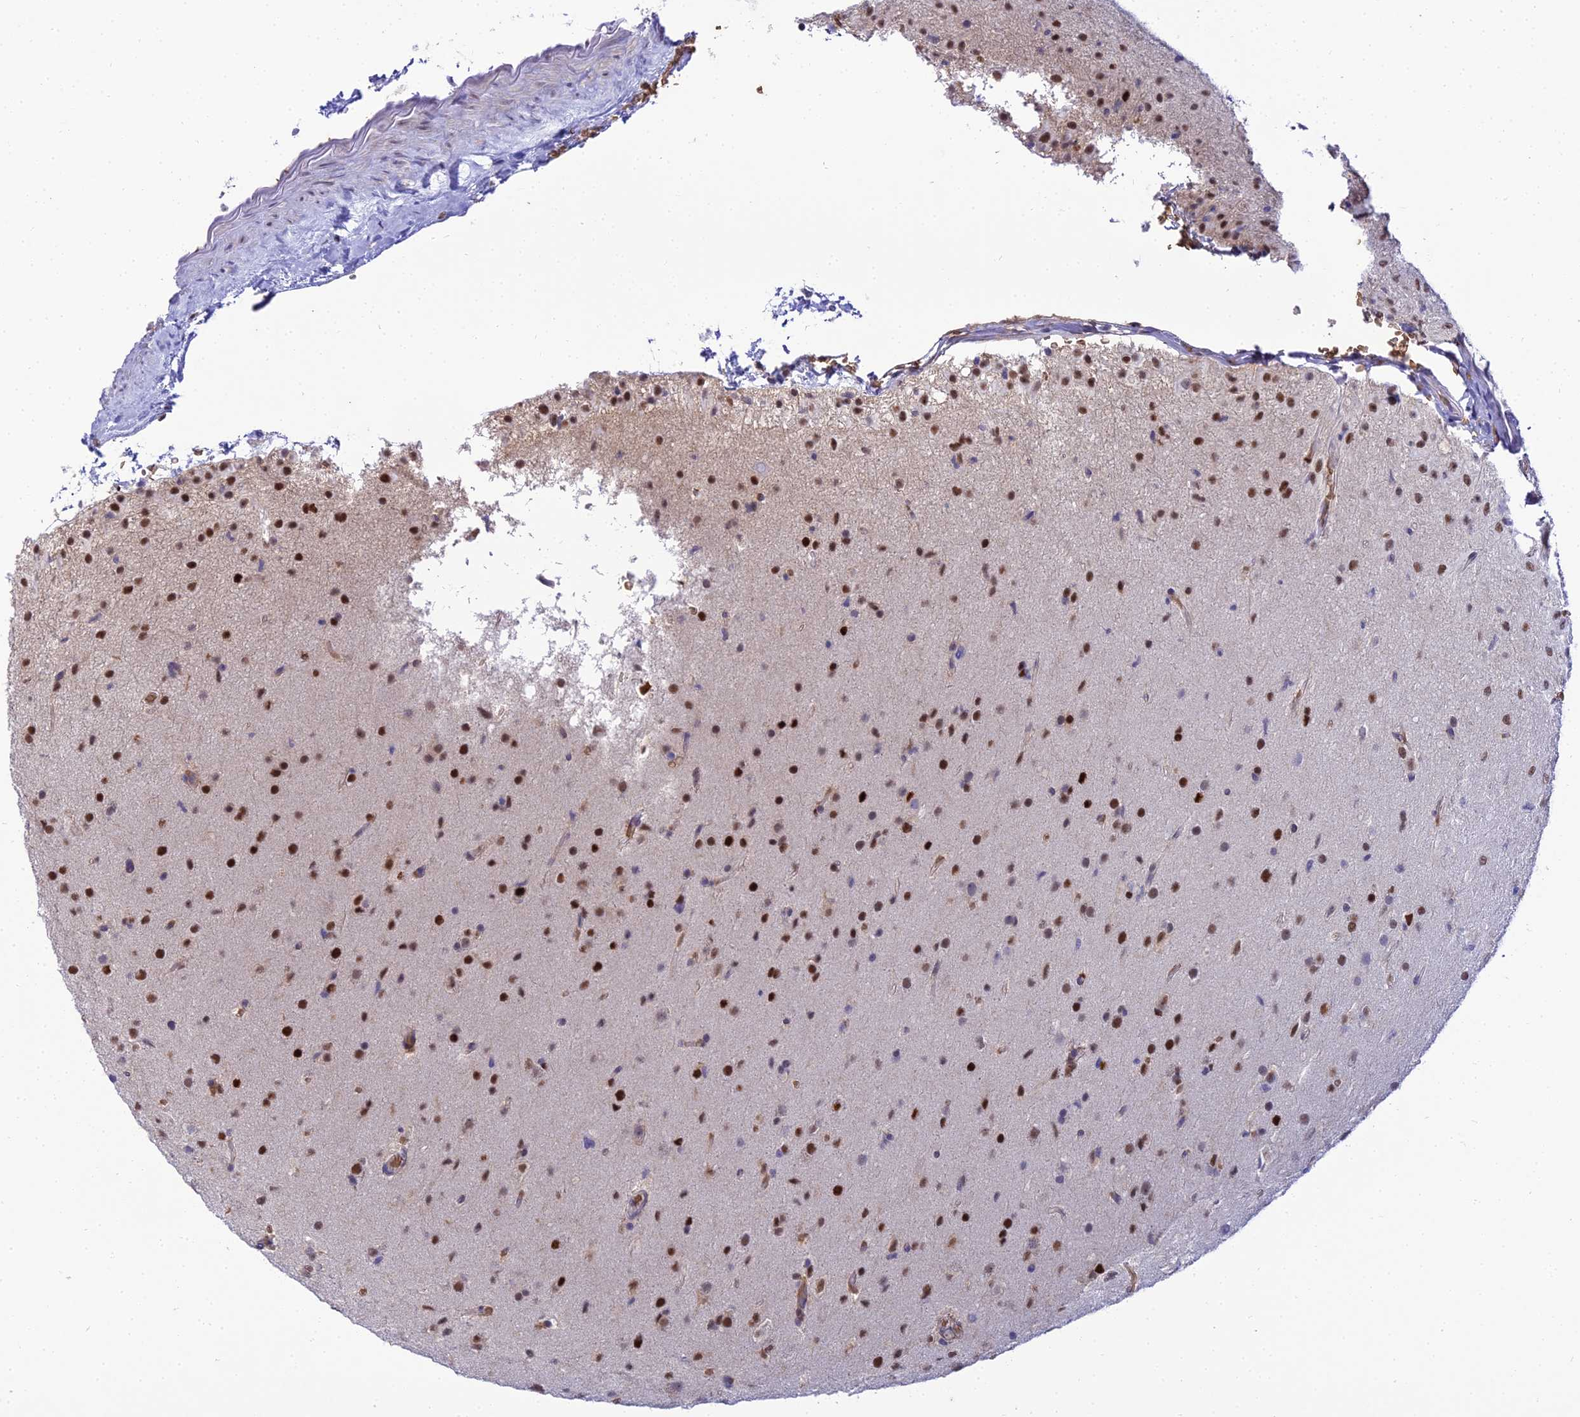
{"staining": {"intensity": "strong", "quantity": "<25%", "location": "nuclear"}, "tissue": "glioma", "cell_type": "Tumor cells", "image_type": "cancer", "snomed": [{"axis": "morphology", "description": "Glioma, malignant, Low grade"}, {"axis": "topography", "description": "Brain"}], "caption": "A brown stain shows strong nuclear positivity of a protein in glioma tumor cells. (DAB (3,3'-diaminobenzidine) = brown stain, brightfield microscopy at high magnification).", "gene": "BCL9", "patient": {"sex": "male", "age": 65}}